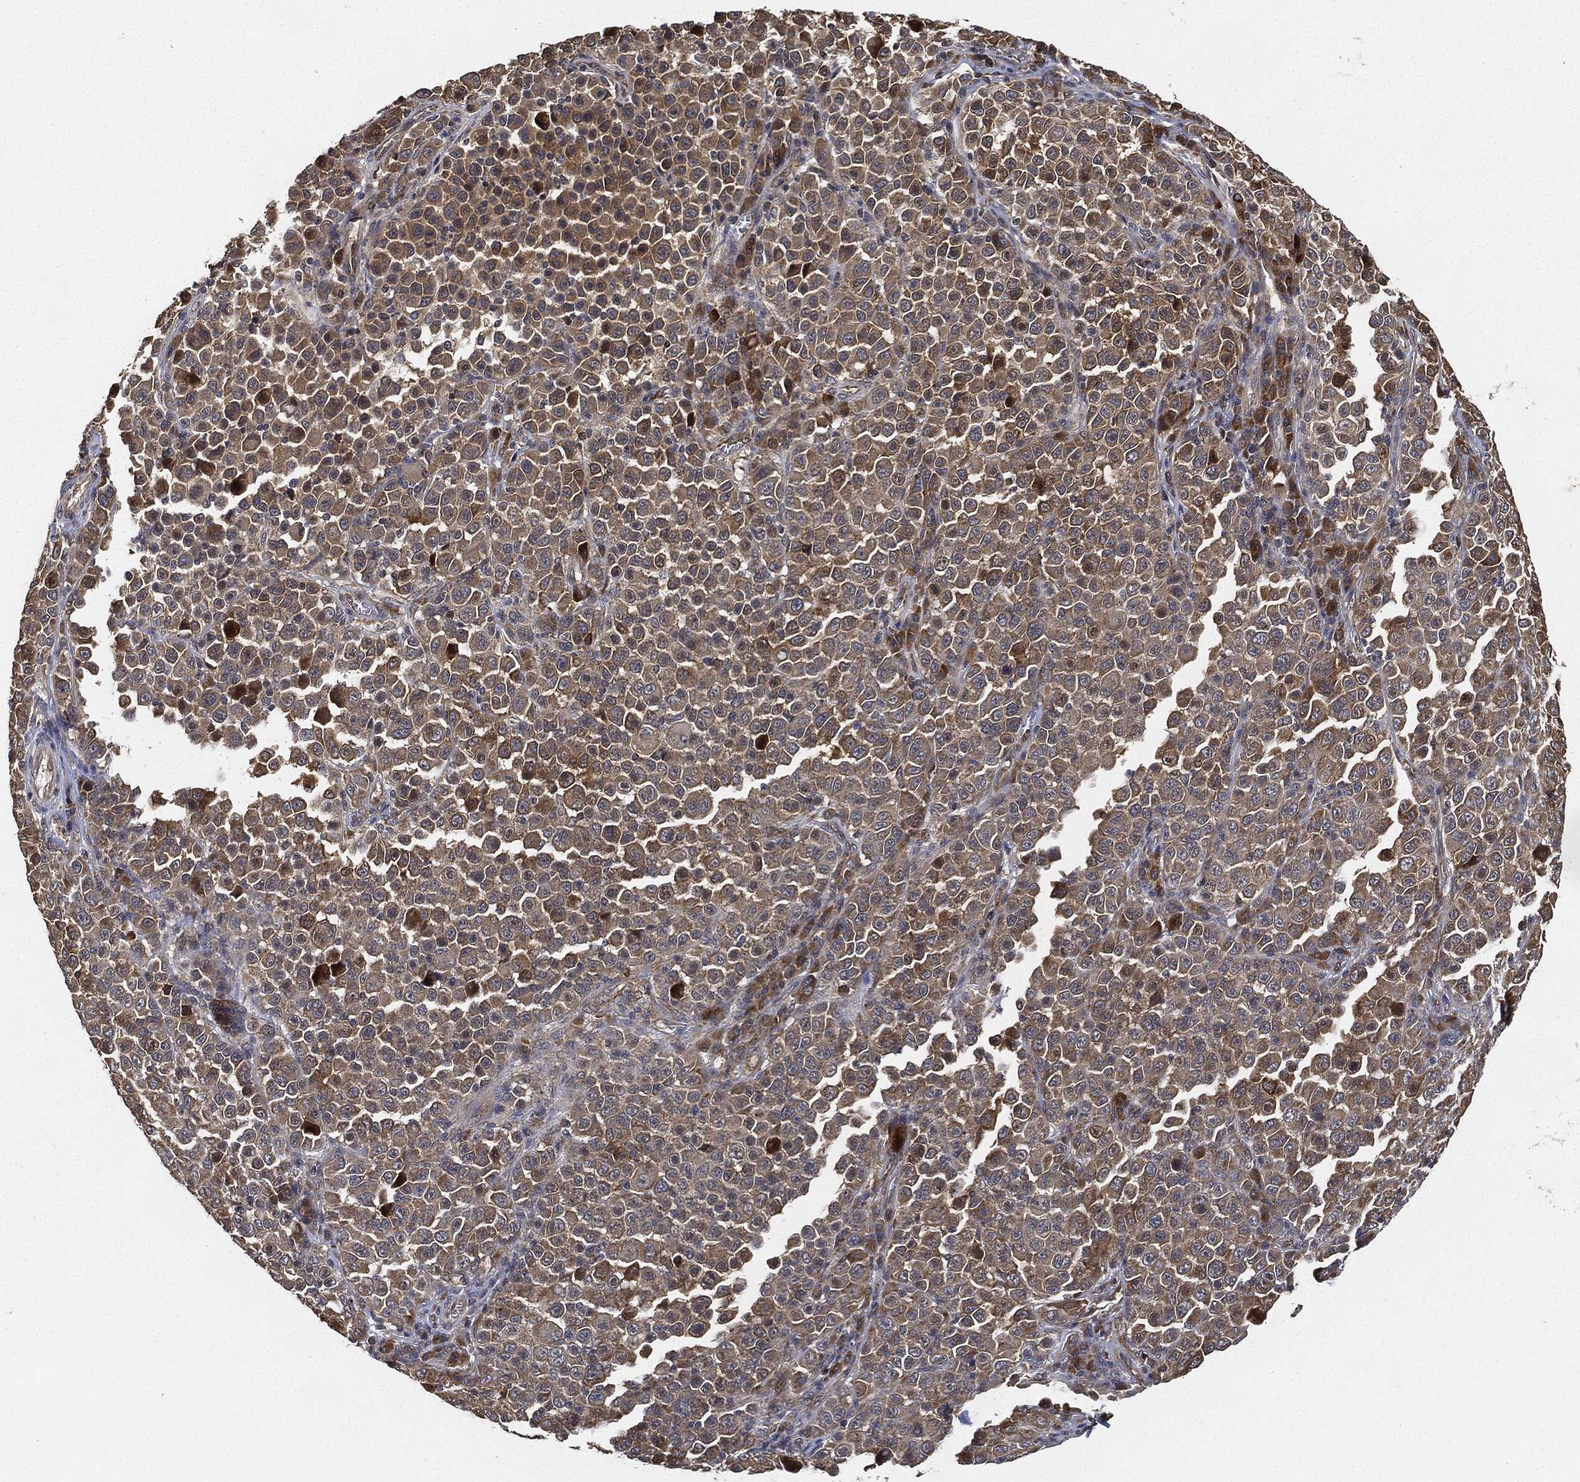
{"staining": {"intensity": "weak", "quantity": "25%-75%", "location": "cytoplasmic/membranous"}, "tissue": "melanoma", "cell_type": "Tumor cells", "image_type": "cancer", "snomed": [{"axis": "morphology", "description": "Malignant melanoma, NOS"}, {"axis": "topography", "description": "Skin"}], "caption": "Tumor cells exhibit weak cytoplasmic/membranous positivity in approximately 25%-75% of cells in melanoma.", "gene": "MLST8", "patient": {"sex": "female", "age": 57}}